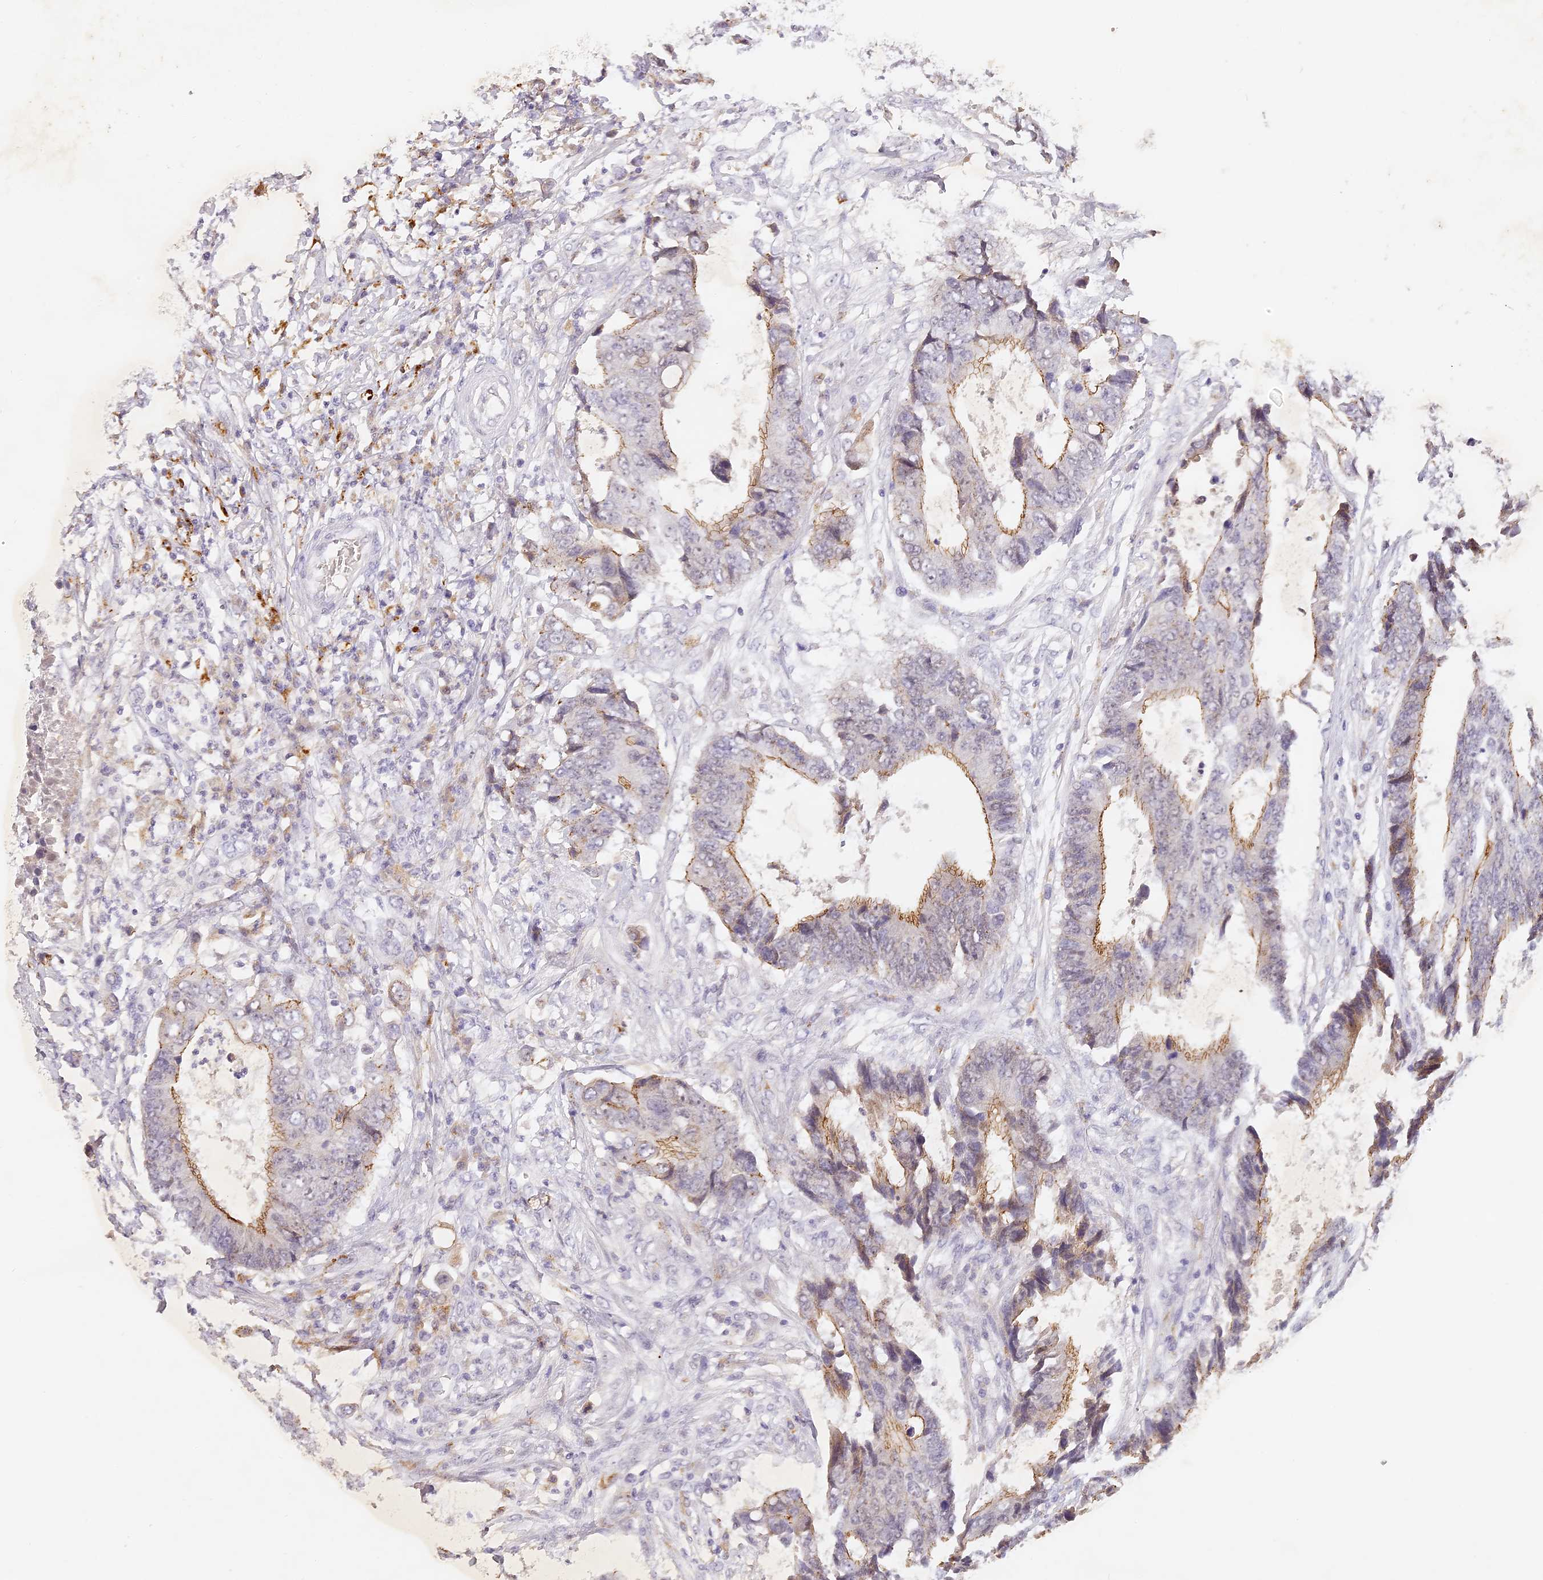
{"staining": {"intensity": "moderate", "quantity": "<25%", "location": "cytoplasmic/membranous"}, "tissue": "colorectal cancer", "cell_type": "Tumor cells", "image_type": "cancer", "snomed": [{"axis": "morphology", "description": "Adenocarcinoma, NOS"}, {"axis": "topography", "description": "Rectum"}], "caption": "Colorectal cancer (adenocarcinoma) was stained to show a protein in brown. There is low levels of moderate cytoplasmic/membranous positivity in approximately <25% of tumor cells.", "gene": "ELL3", "patient": {"sex": "male", "age": 84}}